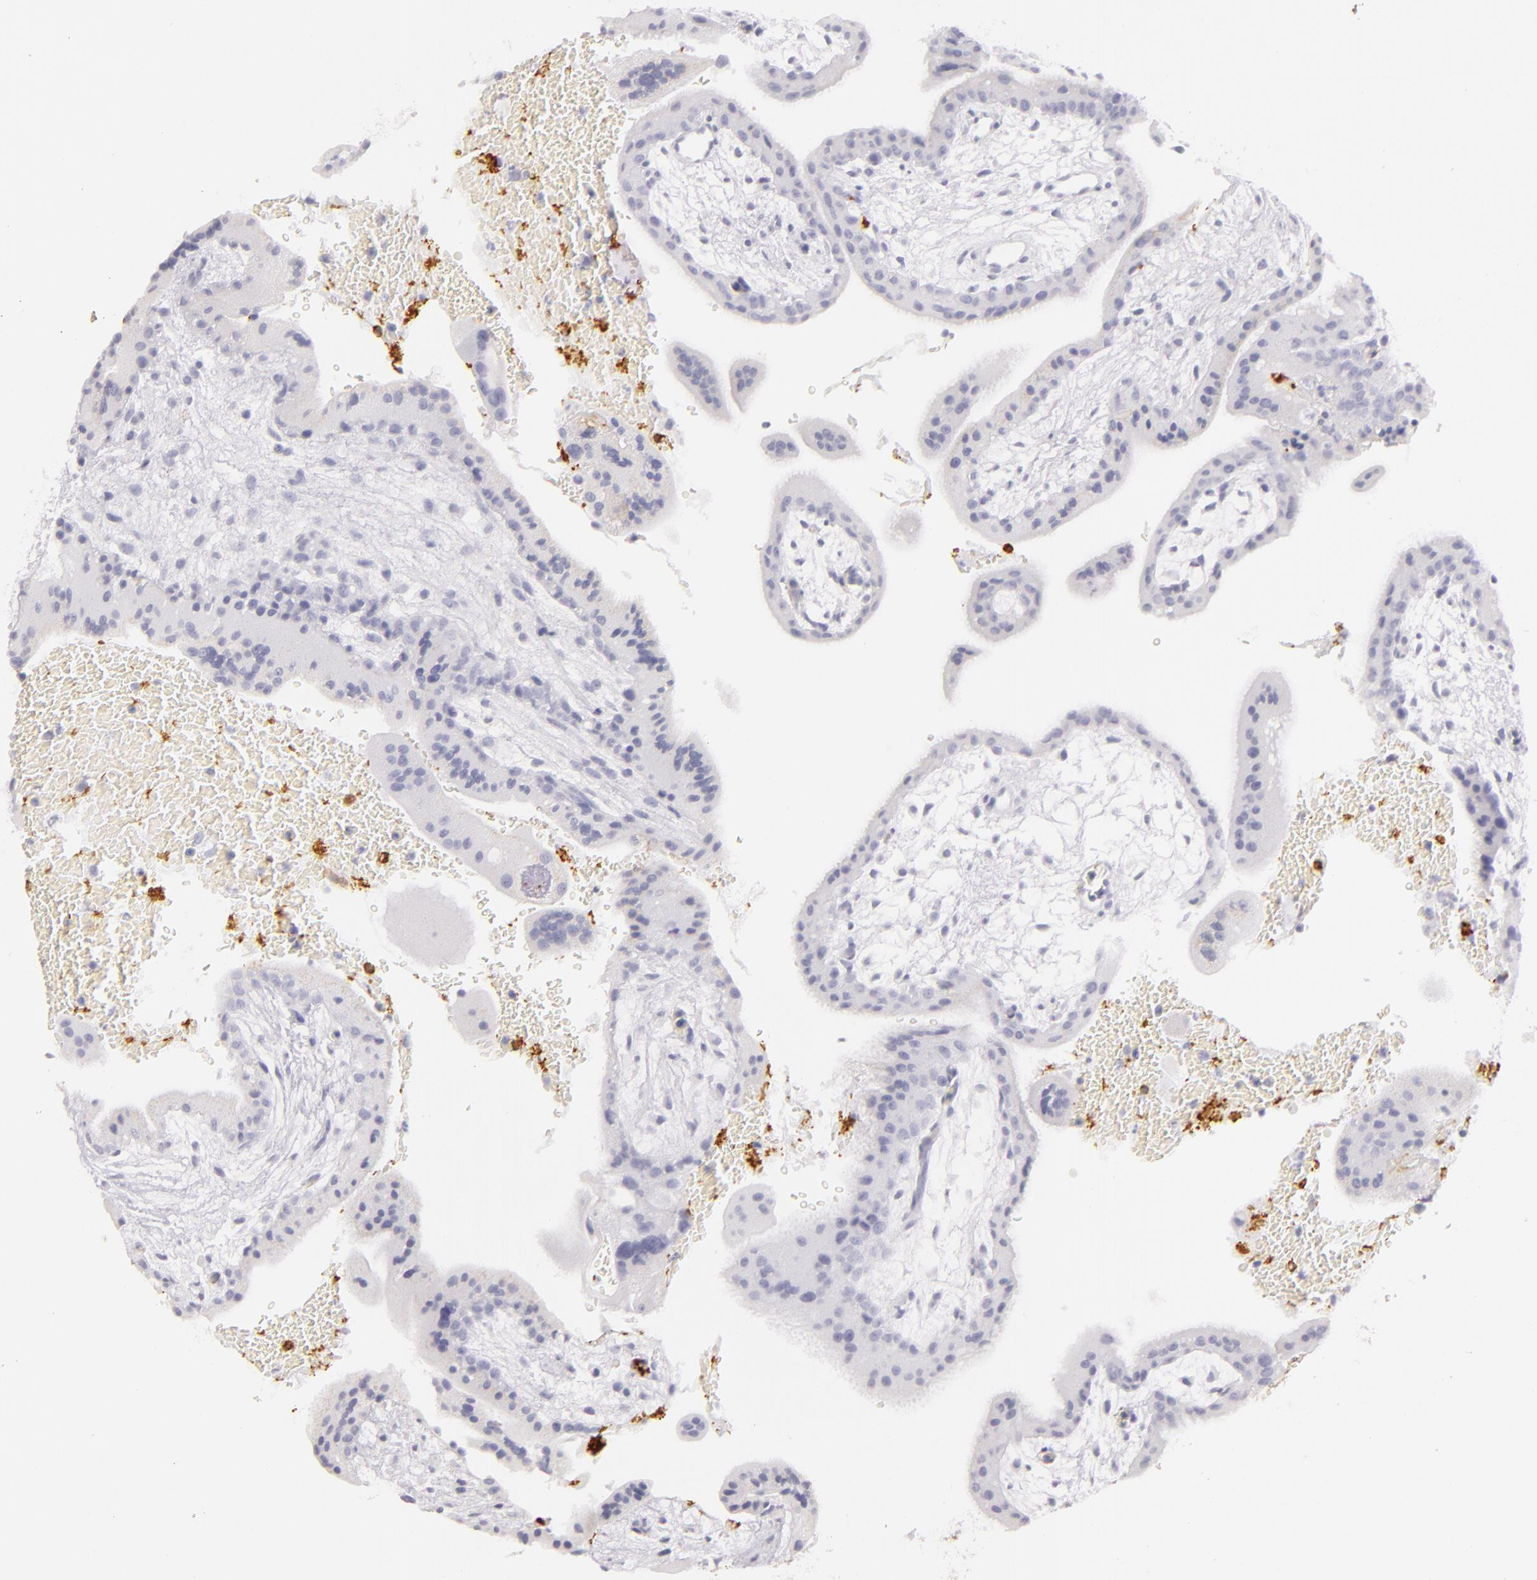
{"staining": {"intensity": "negative", "quantity": "none", "location": "none"}, "tissue": "placenta", "cell_type": "Decidual cells", "image_type": "normal", "snomed": [{"axis": "morphology", "description": "Normal tissue, NOS"}, {"axis": "topography", "description": "Placenta"}], "caption": "This is an immunohistochemistry image of unremarkable placenta. There is no positivity in decidual cells.", "gene": "LAT", "patient": {"sex": "female", "age": 35}}